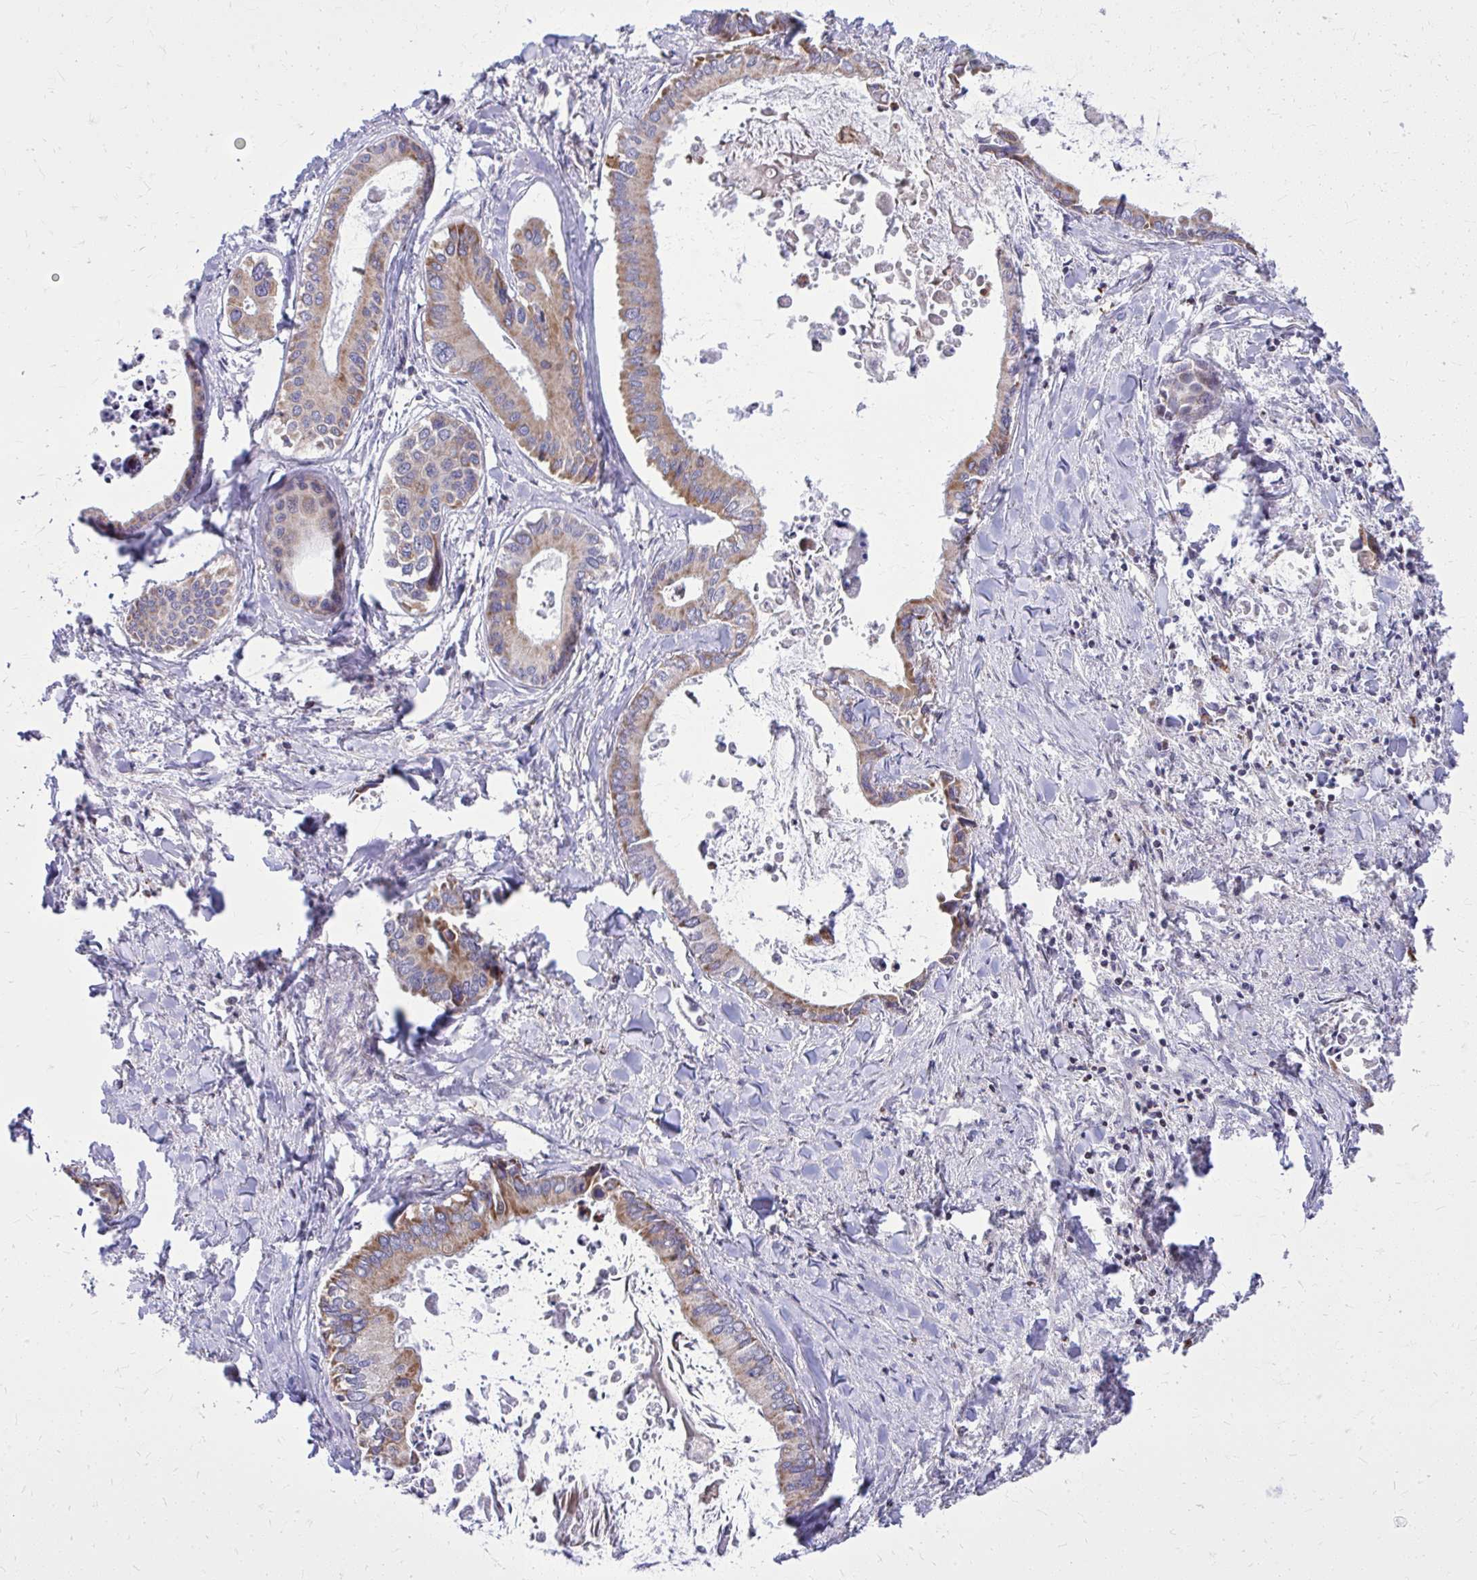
{"staining": {"intensity": "moderate", "quantity": "25%-75%", "location": "cytoplasmic/membranous"}, "tissue": "liver cancer", "cell_type": "Tumor cells", "image_type": "cancer", "snomed": [{"axis": "morphology", "description": "Cholangiocarcinoma"}, {"axis": "topography", "description": "Liver"}], "caption": "An IHC photomicrograph of neoplastic tissue is shown. Protein staining in brown labels moderate cytoplasmic/membranous positivity in liver cholangiocarcinoma within tumor cells.", "gene": "ZNF362", "patient": {"sex": "male", "age": 66}}